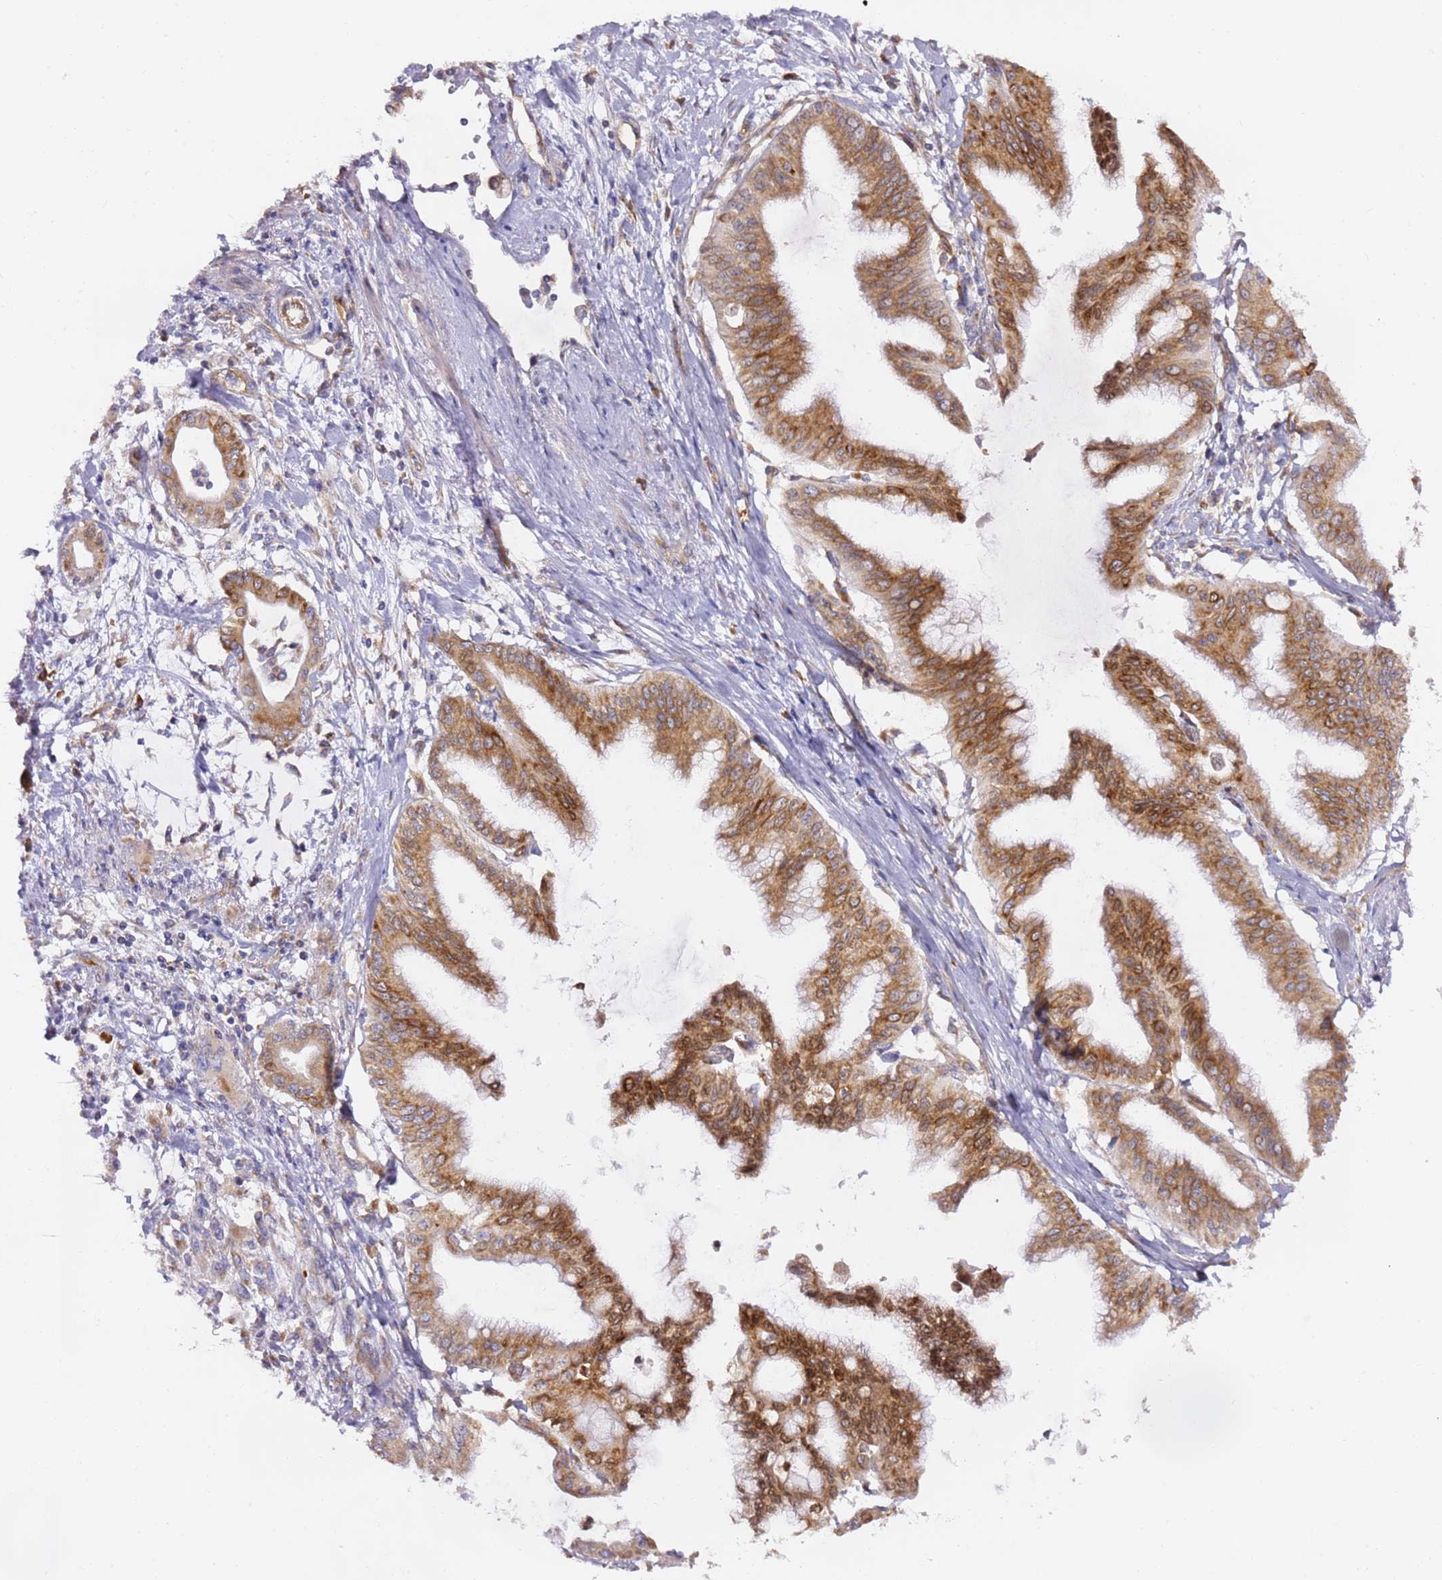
{"staining": {"intensity": "moderate", "quantity": ">75%", "location": "cytoplasmic/membranous"}, "tissue": "pancreatic cancer", "cell_type": "Tumor cells", "image_type": "cancer", "snomed": [{"axis": "morphology", "description": "Adenocarcinoma, NOS"}, {"axis": "topography", "description": "Pancreas"}], "caption": "Protein staining displays moderate cytoplasmic/membranous staining in approximately >75% of tumor cells in pancreatic adenocarcinoma. (Brightfield microscopy of DAB IHC at high magnification).", "gene": "KIF7", "patient": {"sex": "male", "age": 46}}